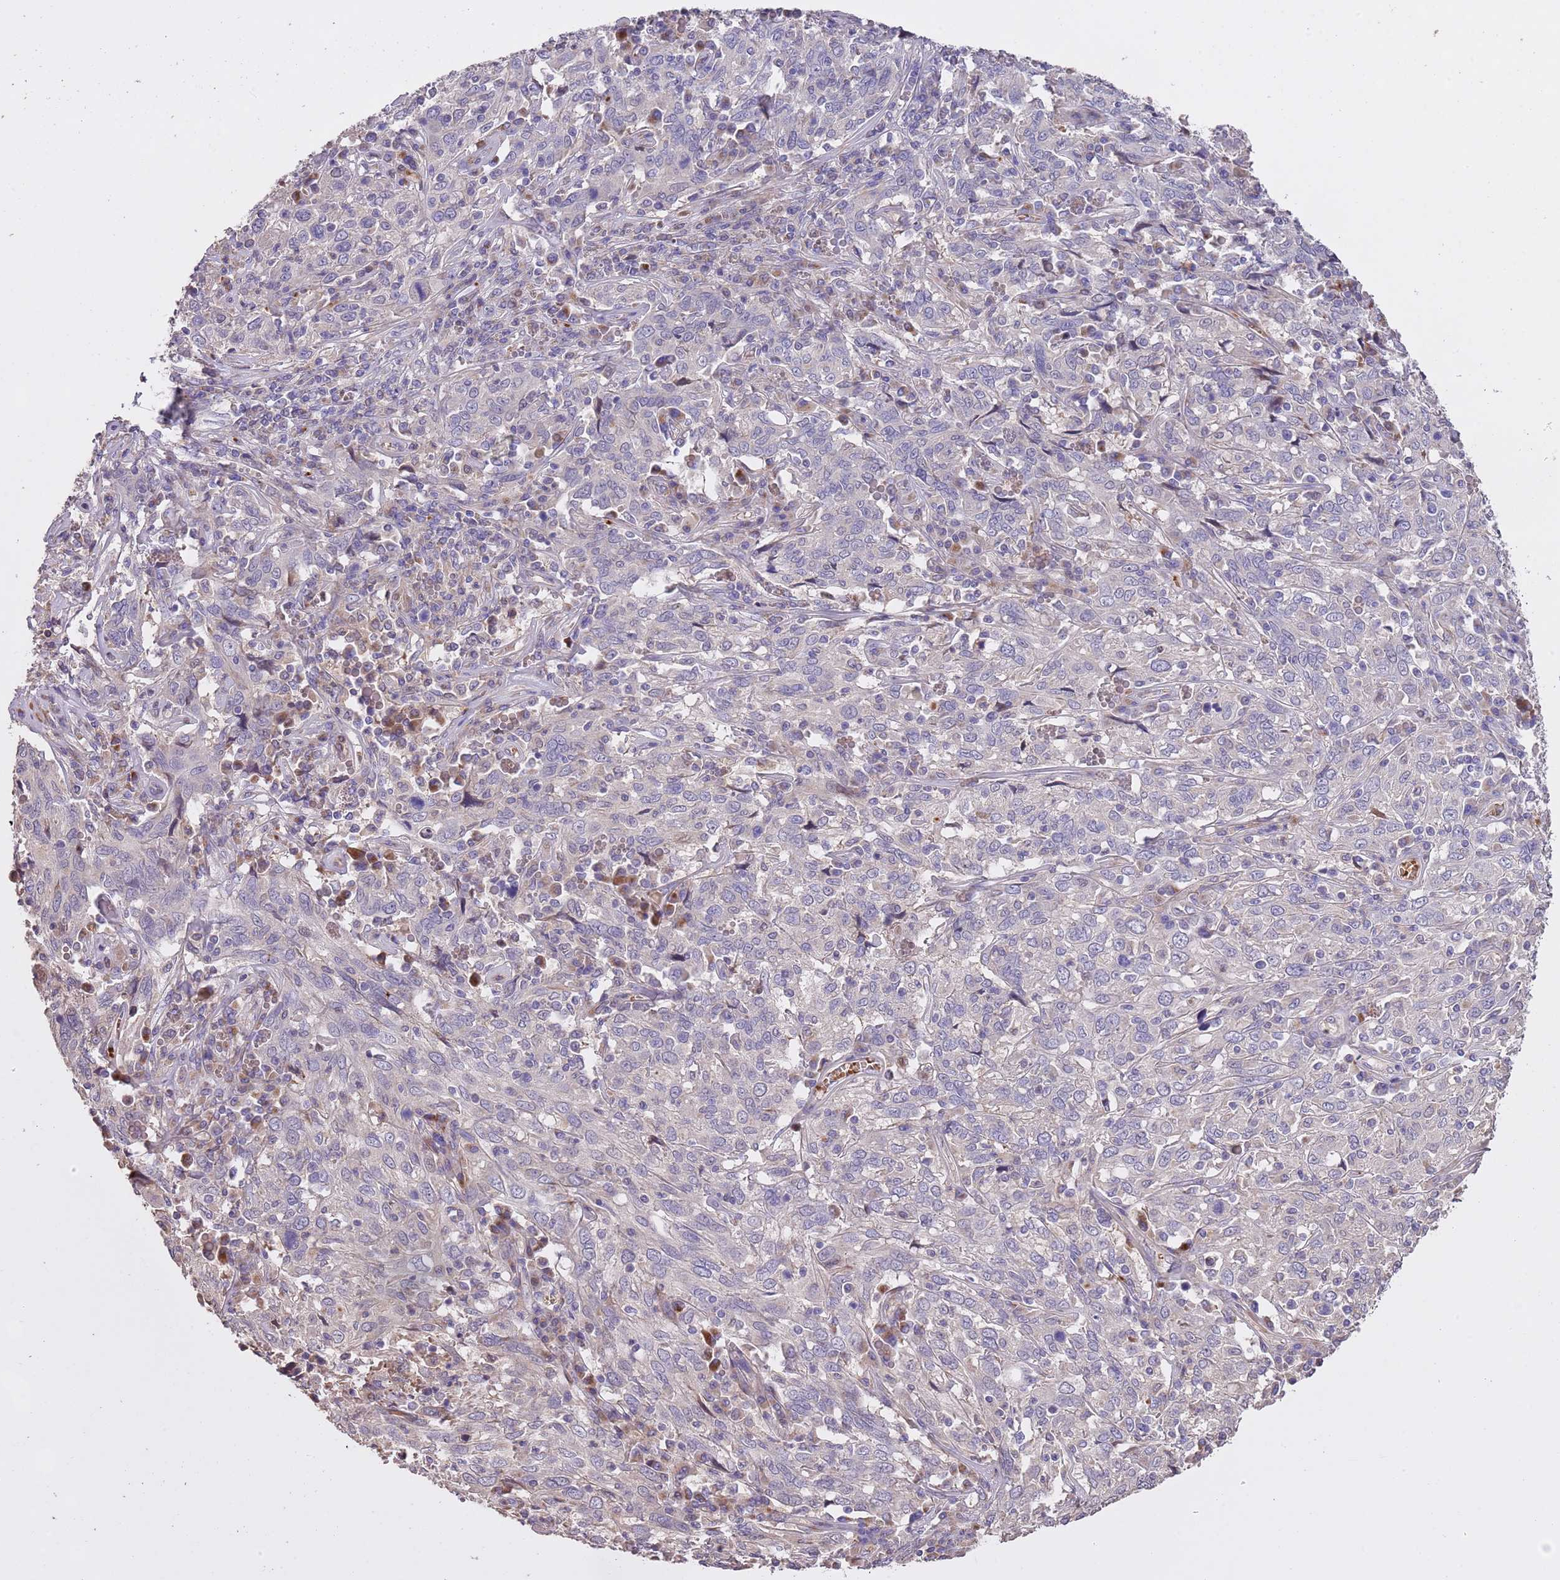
{"staining": {"intensity": "negative", "quantity": "none", "location": "none"}, "tissue": "cervical cancer", "cell_type": "Tumor cells", "image_type": "cancer", "snomed": [{"axis": "morphology", "description": "Squamous cell carcinoma, NOS"}, {"axis": "topography", "description": "Cervix"}], "caption": "The micrograph demonstrates no significant staining in tumor cells of cervical cancer (squamous cell carcinoma). Nuclei are stained in blue.", "gene": "PIGA", "patient": {"sex": "female", "age": 46}}